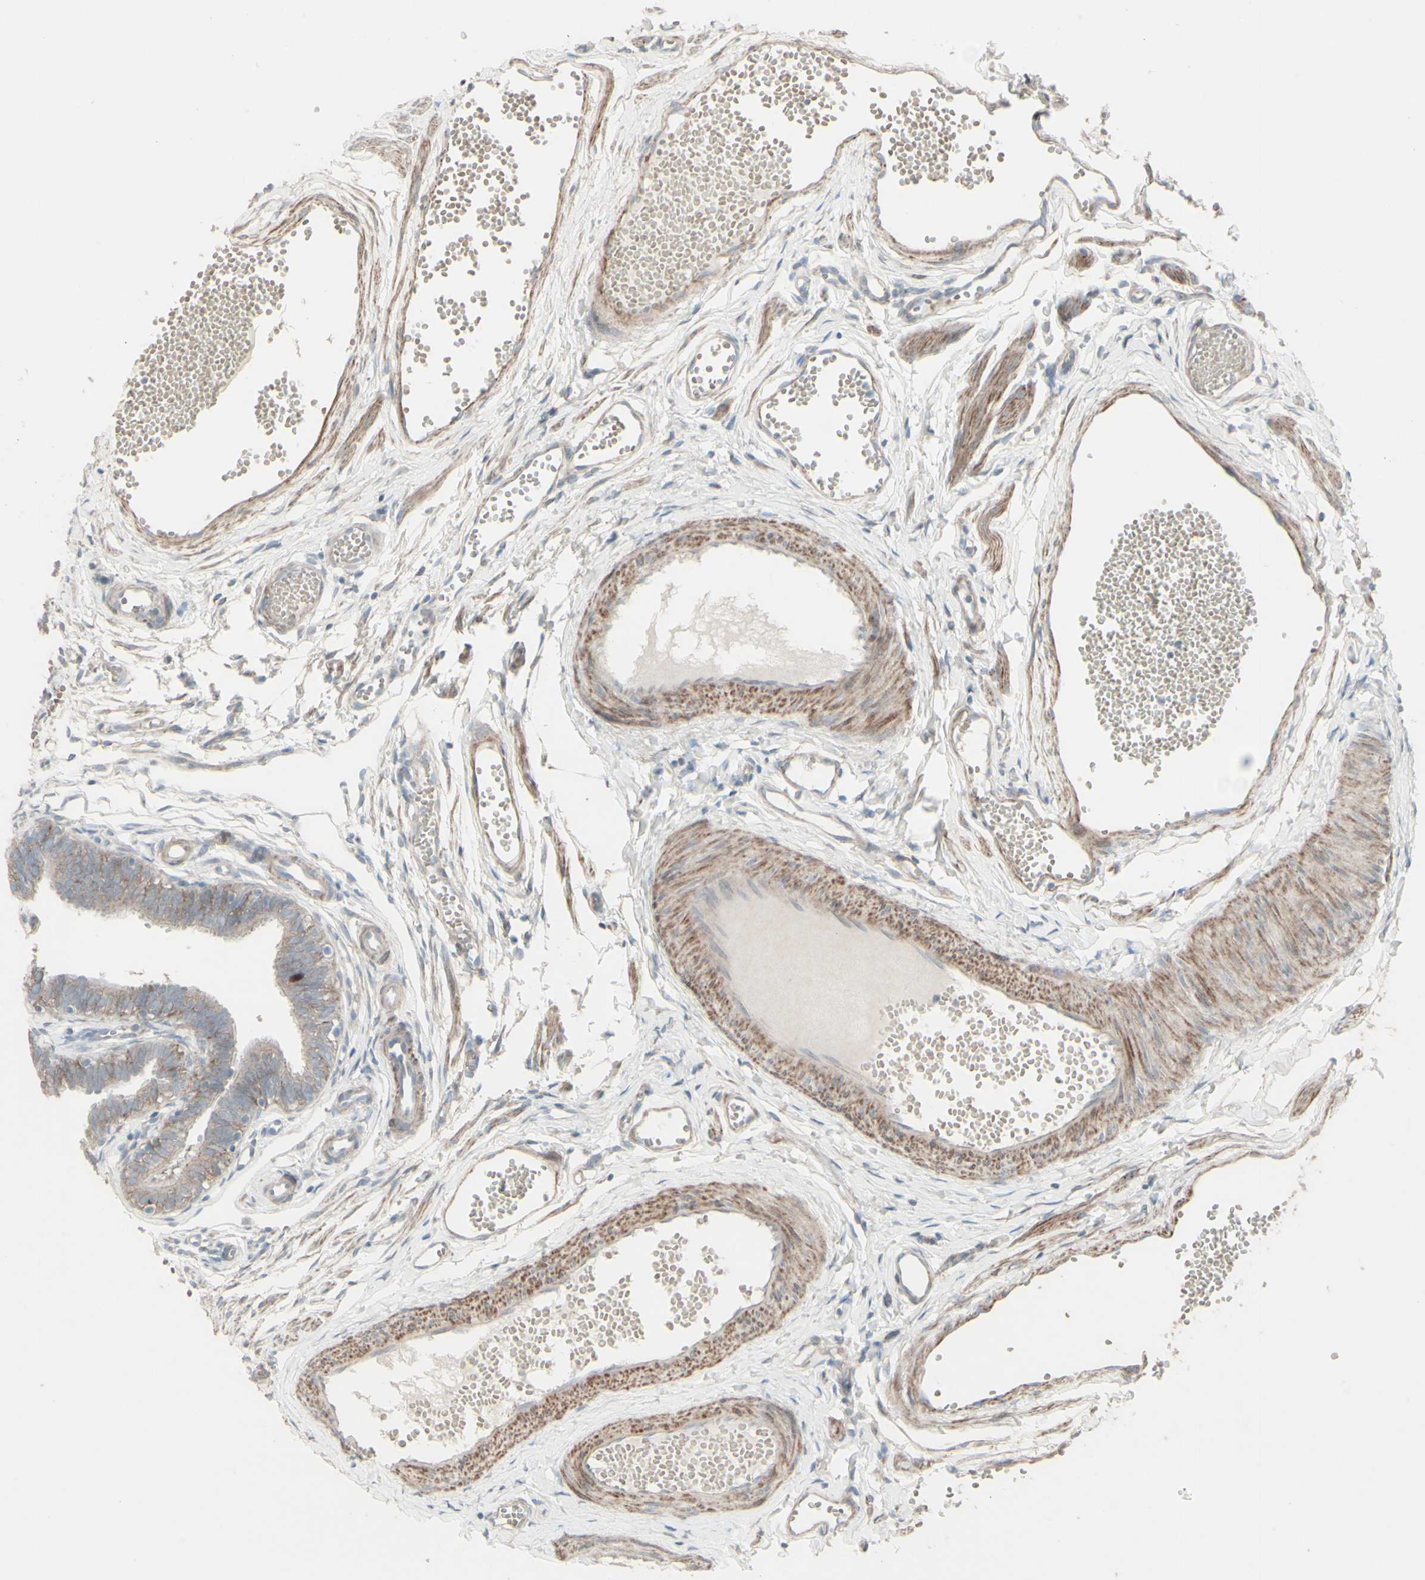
{"staining": {"intensity": "strong", "quantity": "<25%", "location": "cytoplasmic/membranous,nuclear"}, "tissue": "fallopian tube", "cell_type": "Glandular cells", "image_type": "normal", "snomed": [{"axis": "morphology", "description": "Normal tissue, NOS"}, {"axis": "topography", "description": "Fallopian tube"}, {"axis": "topography", "description": "Placenta"}], "caption": "IHC of normal human fallopian tube demonstrates medium levels of strong cytoplasmic/membranous,nuclear staining in about <25% of glandular cells.", "gene": "GMNN", "patient": {"sex": "female", "age": 34}}